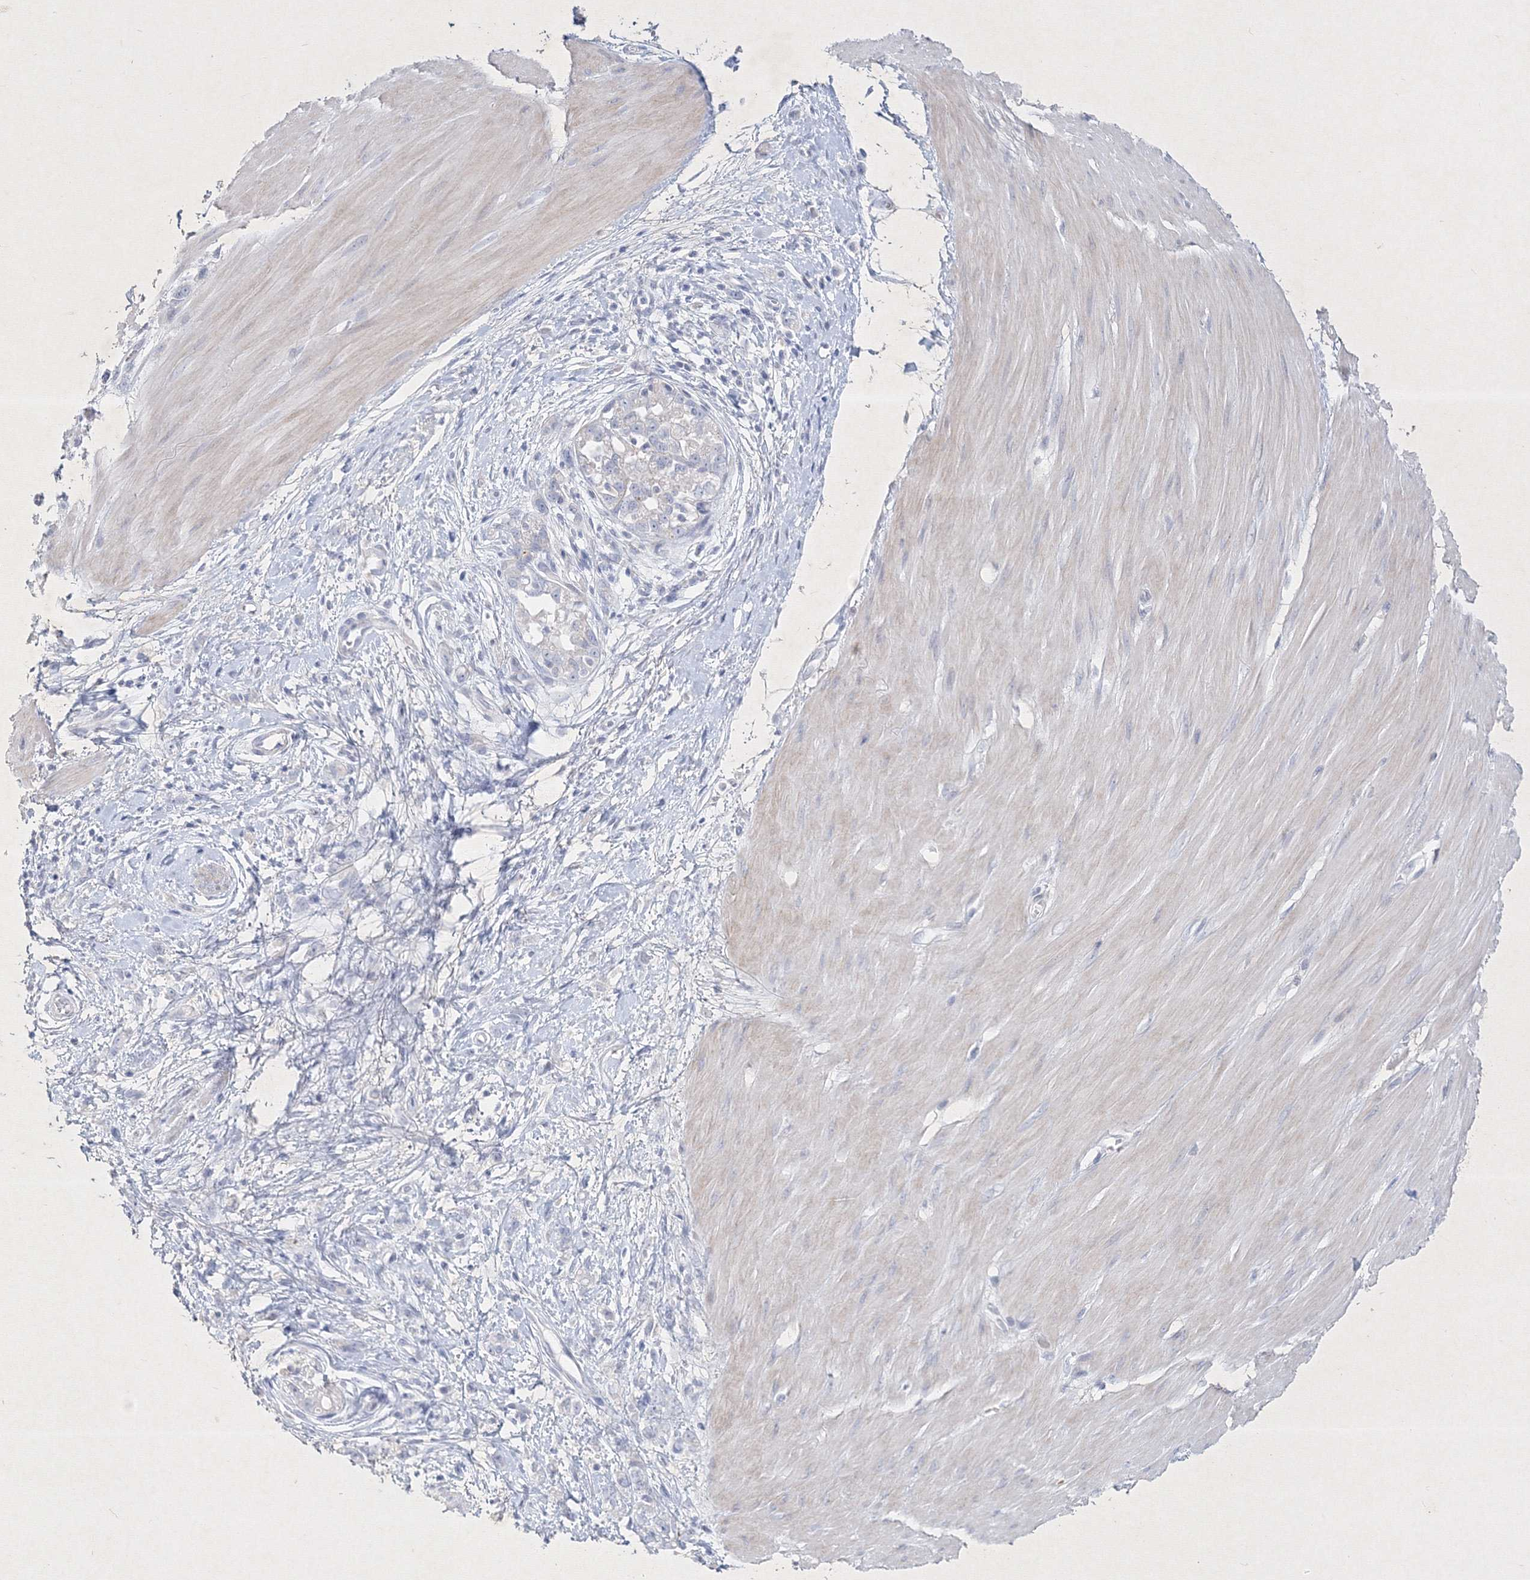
{"staining": {"intensity": "negative", "quantity": "none", "location": "none"}, "tissue": "stomach cancer", "cell_type": "Tumor cells", "image_type": "cancer", "snomed": [{"axis": "morphology", "description": "Adenocarcinoma, NOS"}, {"axis": "topography", "description": "Stomach"}], "caption": "This histopathology image is of stomach adenocarcinoma stained with immunohistochemistry to label a protein in brown with the nuclei are counter-stained blue. There is no expression in tumor cells.", "gene": "CXXC4", "patient": {"sex": "female", "age": 76}}